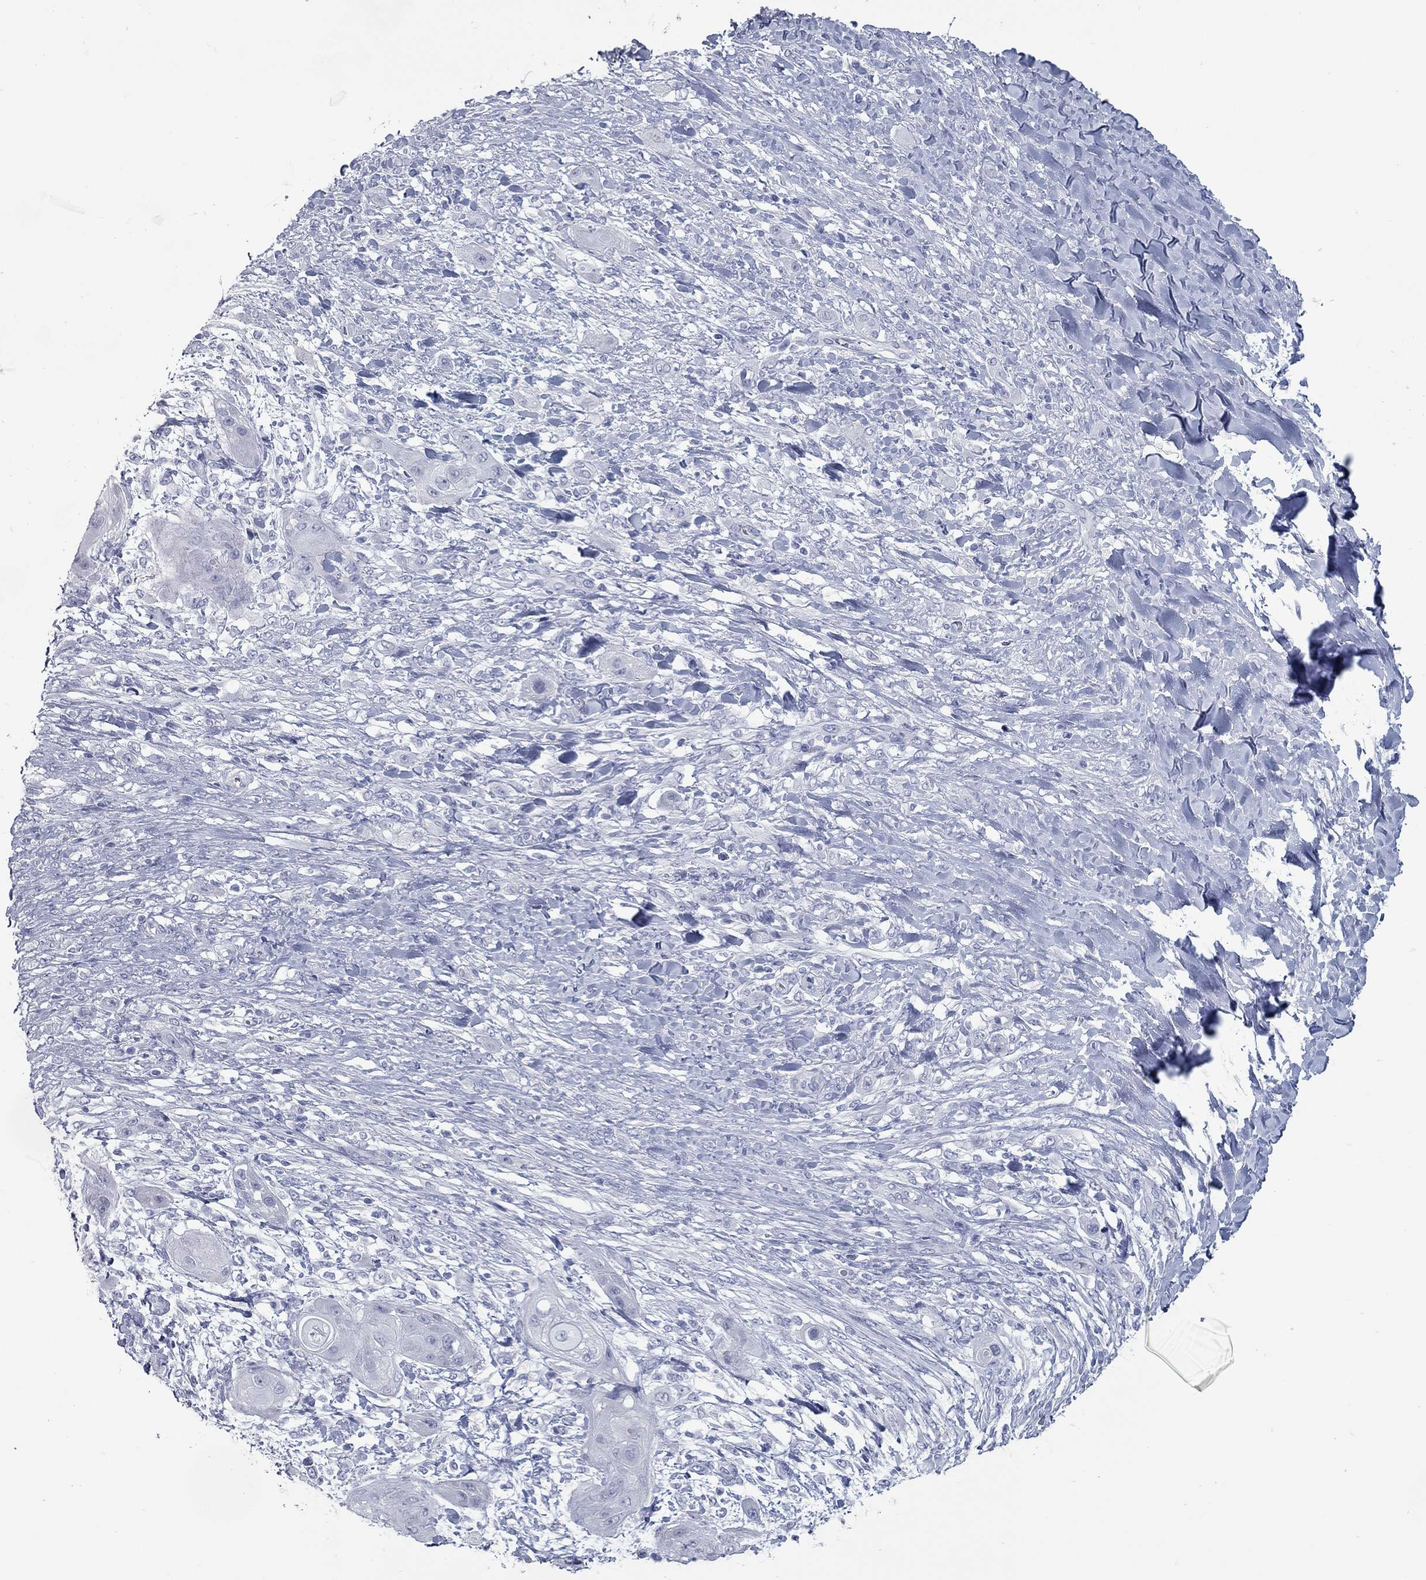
{"staining": {"intensity": "negative", "quantity": "none", "location": "none"}, "tissue": "skin cancer", "cell_type": "Tumor cells", "image_type": "cancer", "snomed": [{"axis": "morphology", "description": "Squamous cell carcinoma, NOS"}, {"axis": "topography", "description": "Skin"}], "caption": "Human skin squamous cell carcinoma stained for a protein using immunohistochemistry (IHC) displays no staining in tumor cells.", "gene": "KIRREL2", "patient": {"sex": "male", "age": 62}}